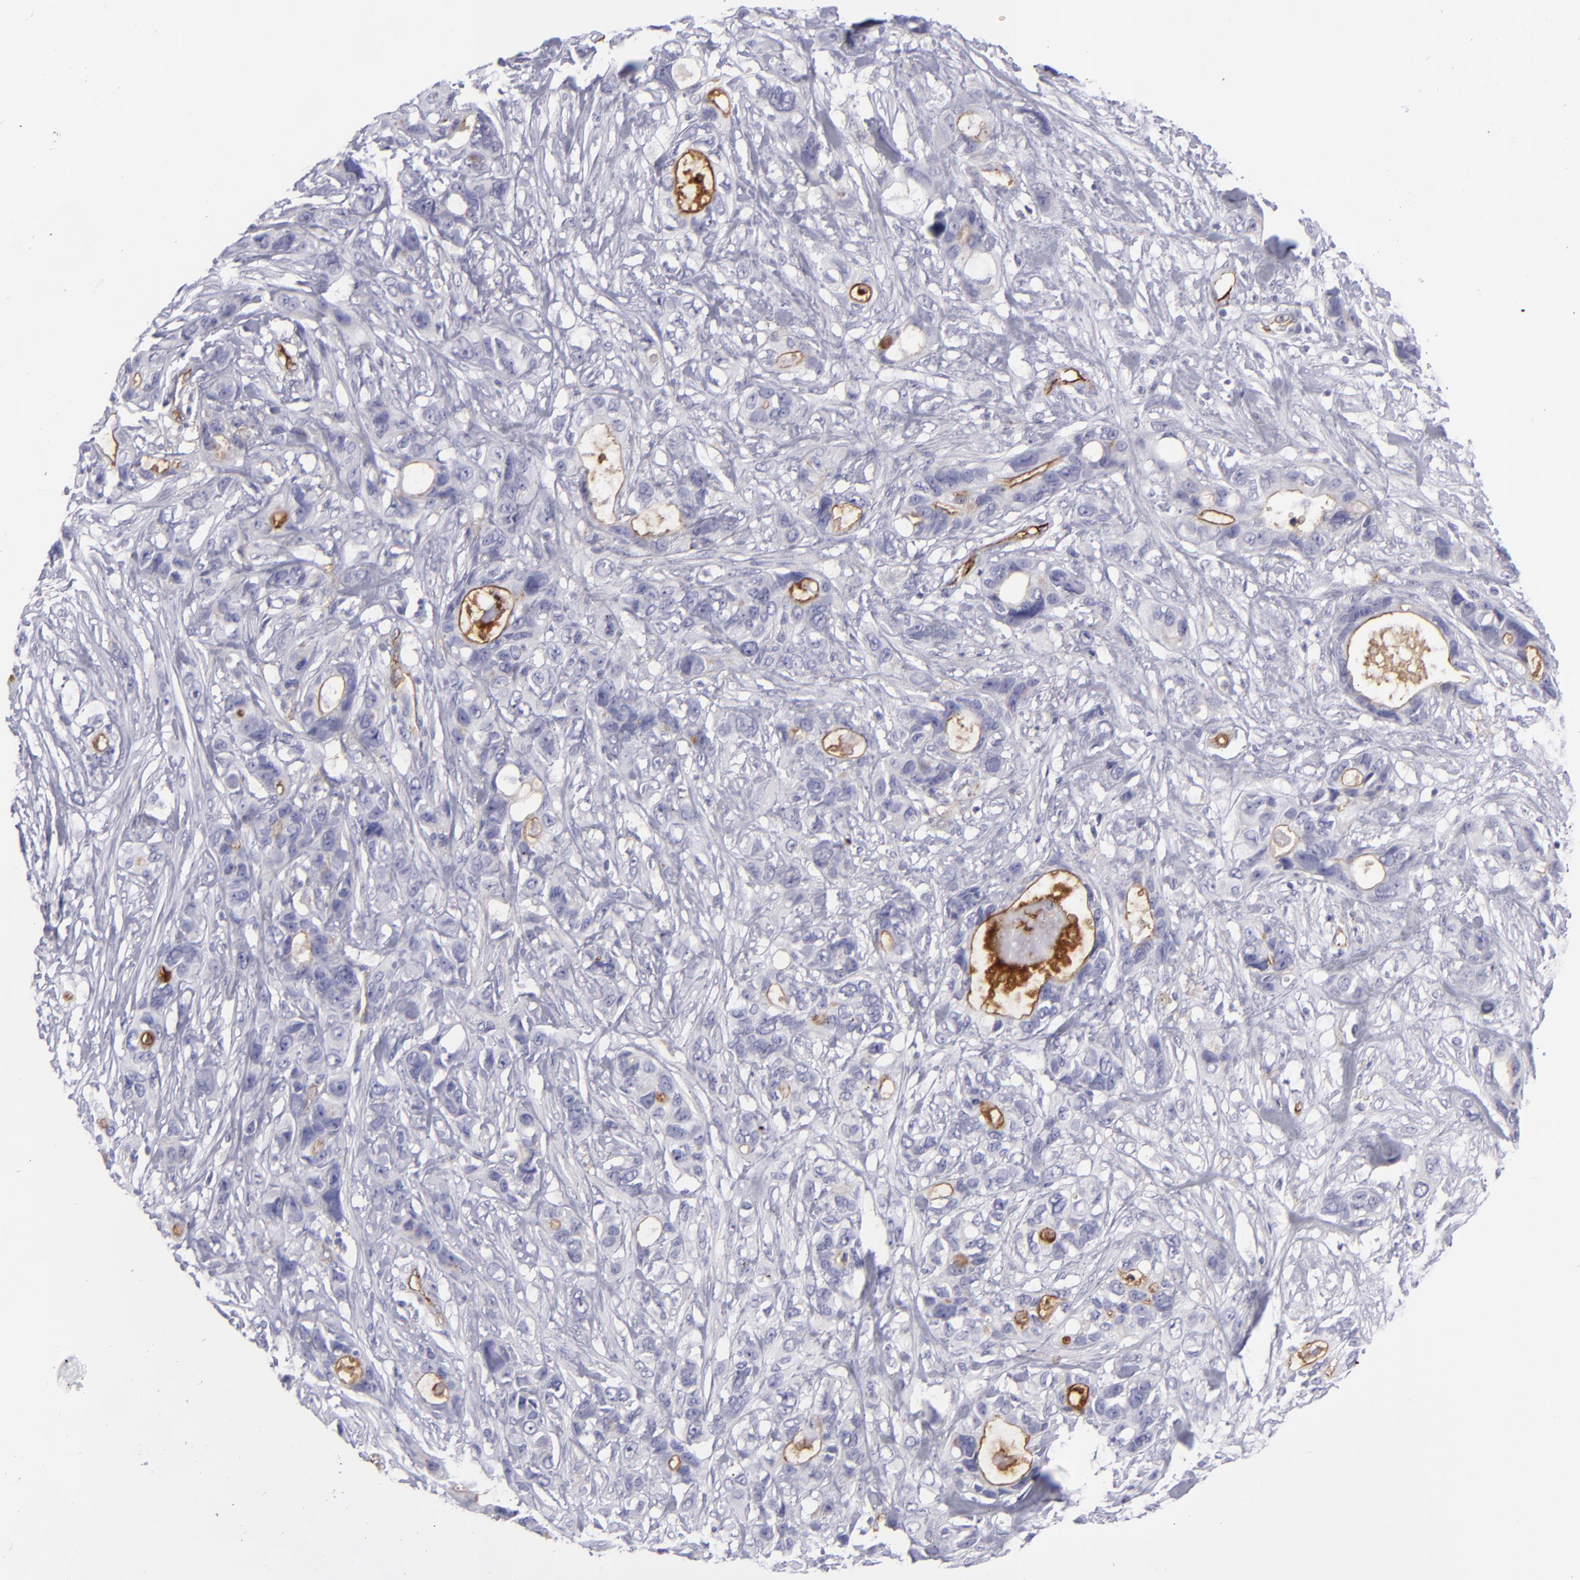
{"staining": {"intensity": "negative", "quantity": "none", "location": "none"}, "tissue": "stomach cancer", "cell_type": "Tumor cells", "image_type": "cancer", "snomed": [{"axis": "morphology", "description": "Adenocarcinoma, NOS"}, {"axis": "topography", "description": "Stomach, upper"}], "caption": "High magnification brightfield microscopy of stomach adenocarcinoma stained with DAB (brown) and counterstained with hematoxylin (blue): tumor cells show no significant staining. (Stains: DAB IHC with hematoxylin counter stain, Microscopy: brightfield microscopy at high magnification).", "gene": "ACE", "patient": {"sex": "male", "age": 47}}